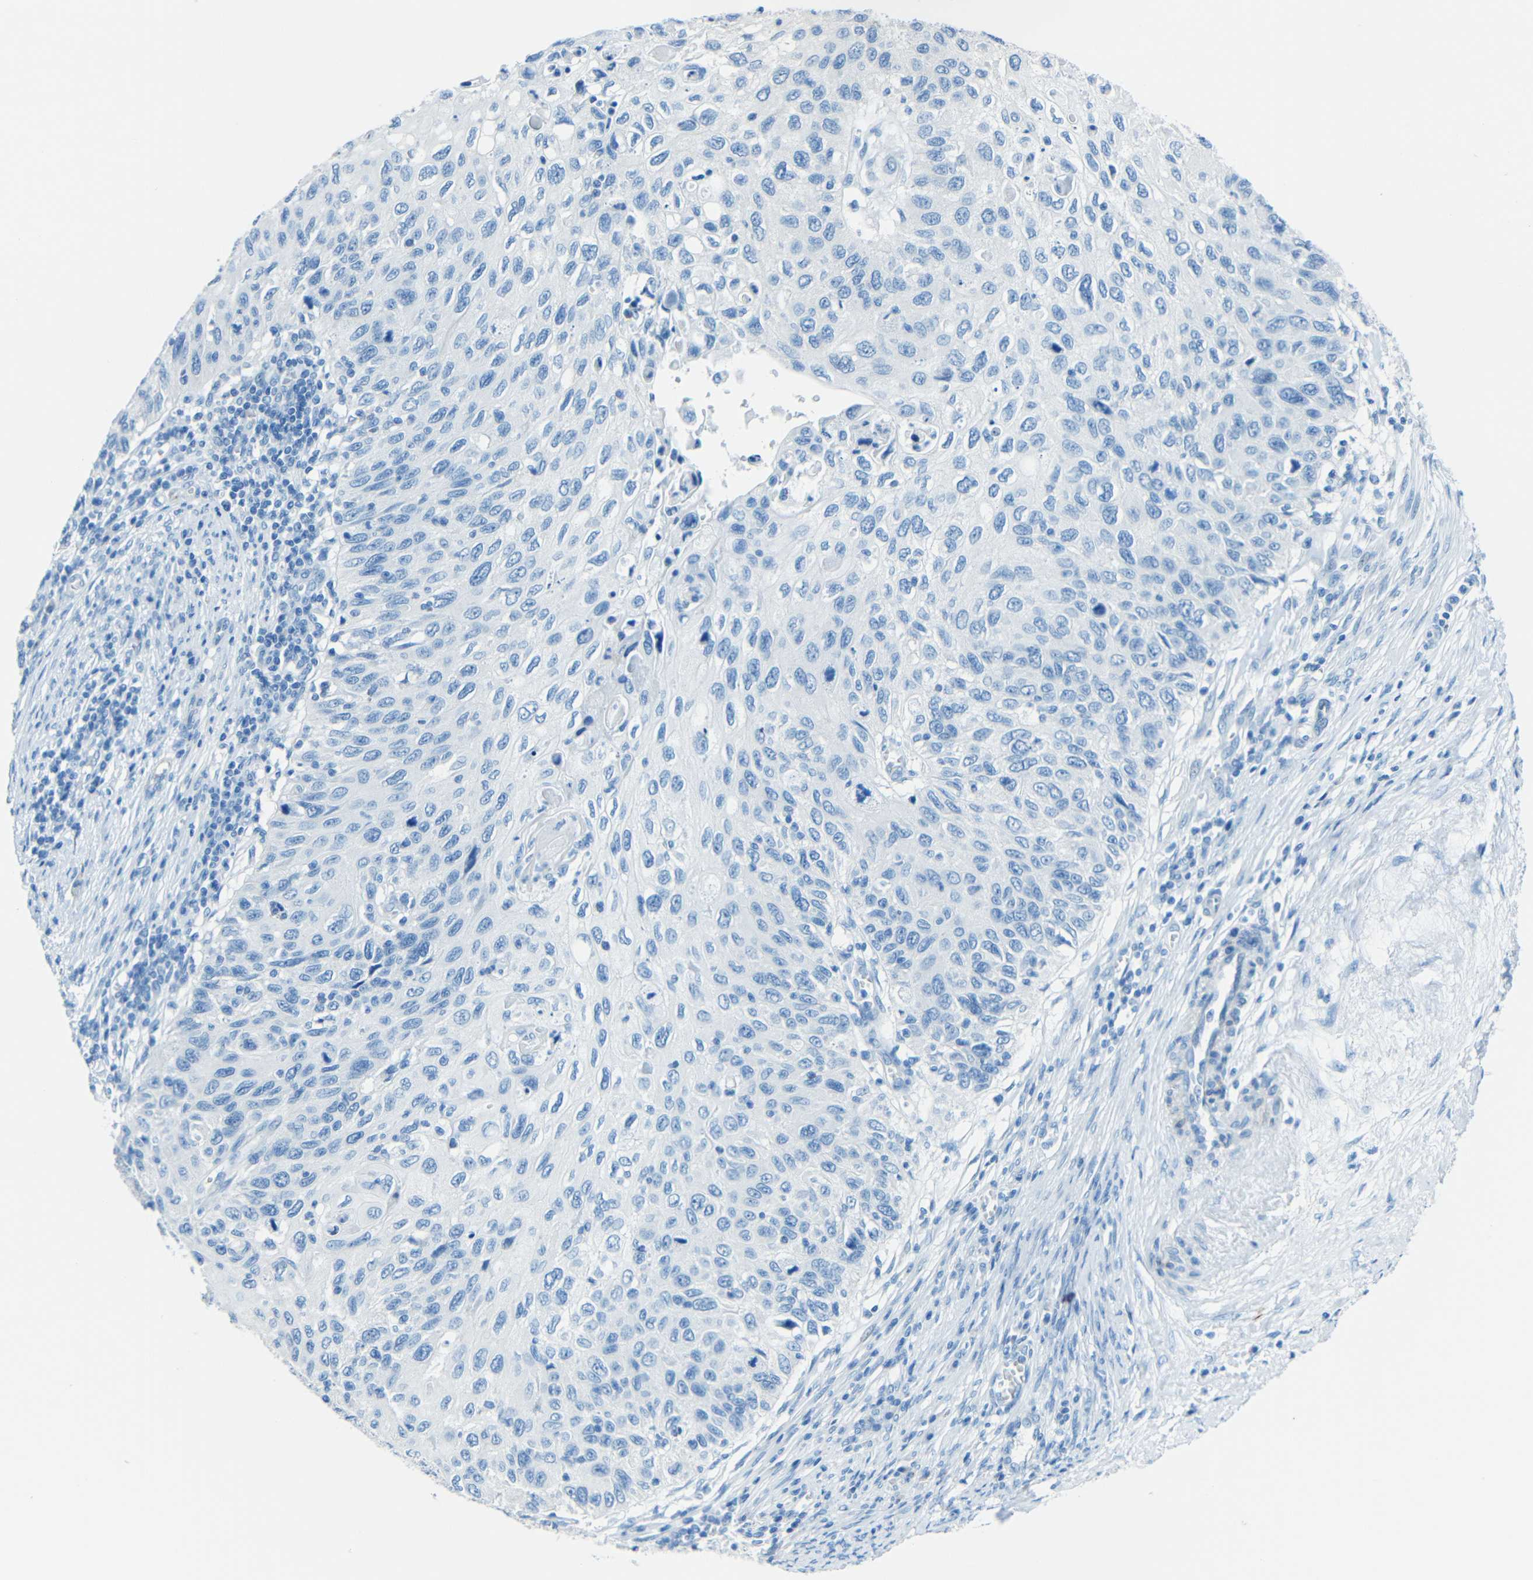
{"staining": {"intensity": "negative", "quantity": "none", "location": "none"}, "tissue": "cervical cancer", "cell_type": "Tumor cells", "image_type": "cancer", "snomed": [{"axis": "morphology", "description": "Squamous cell carcinoma, NOS"}, {"axis": "topography", "description": "Cervix"}], "caption": "An image of cervical cancer stained for a protein shows no brown staining in tumor cells. Brightfield microscopy of IHC stained with DAB (3,3'-diaminobenzidine) (brown) and hematoxylin (blue), captured at high magnification.", "gene": "TUBB4B", "patient": {"sex": "female", "age": 70}}